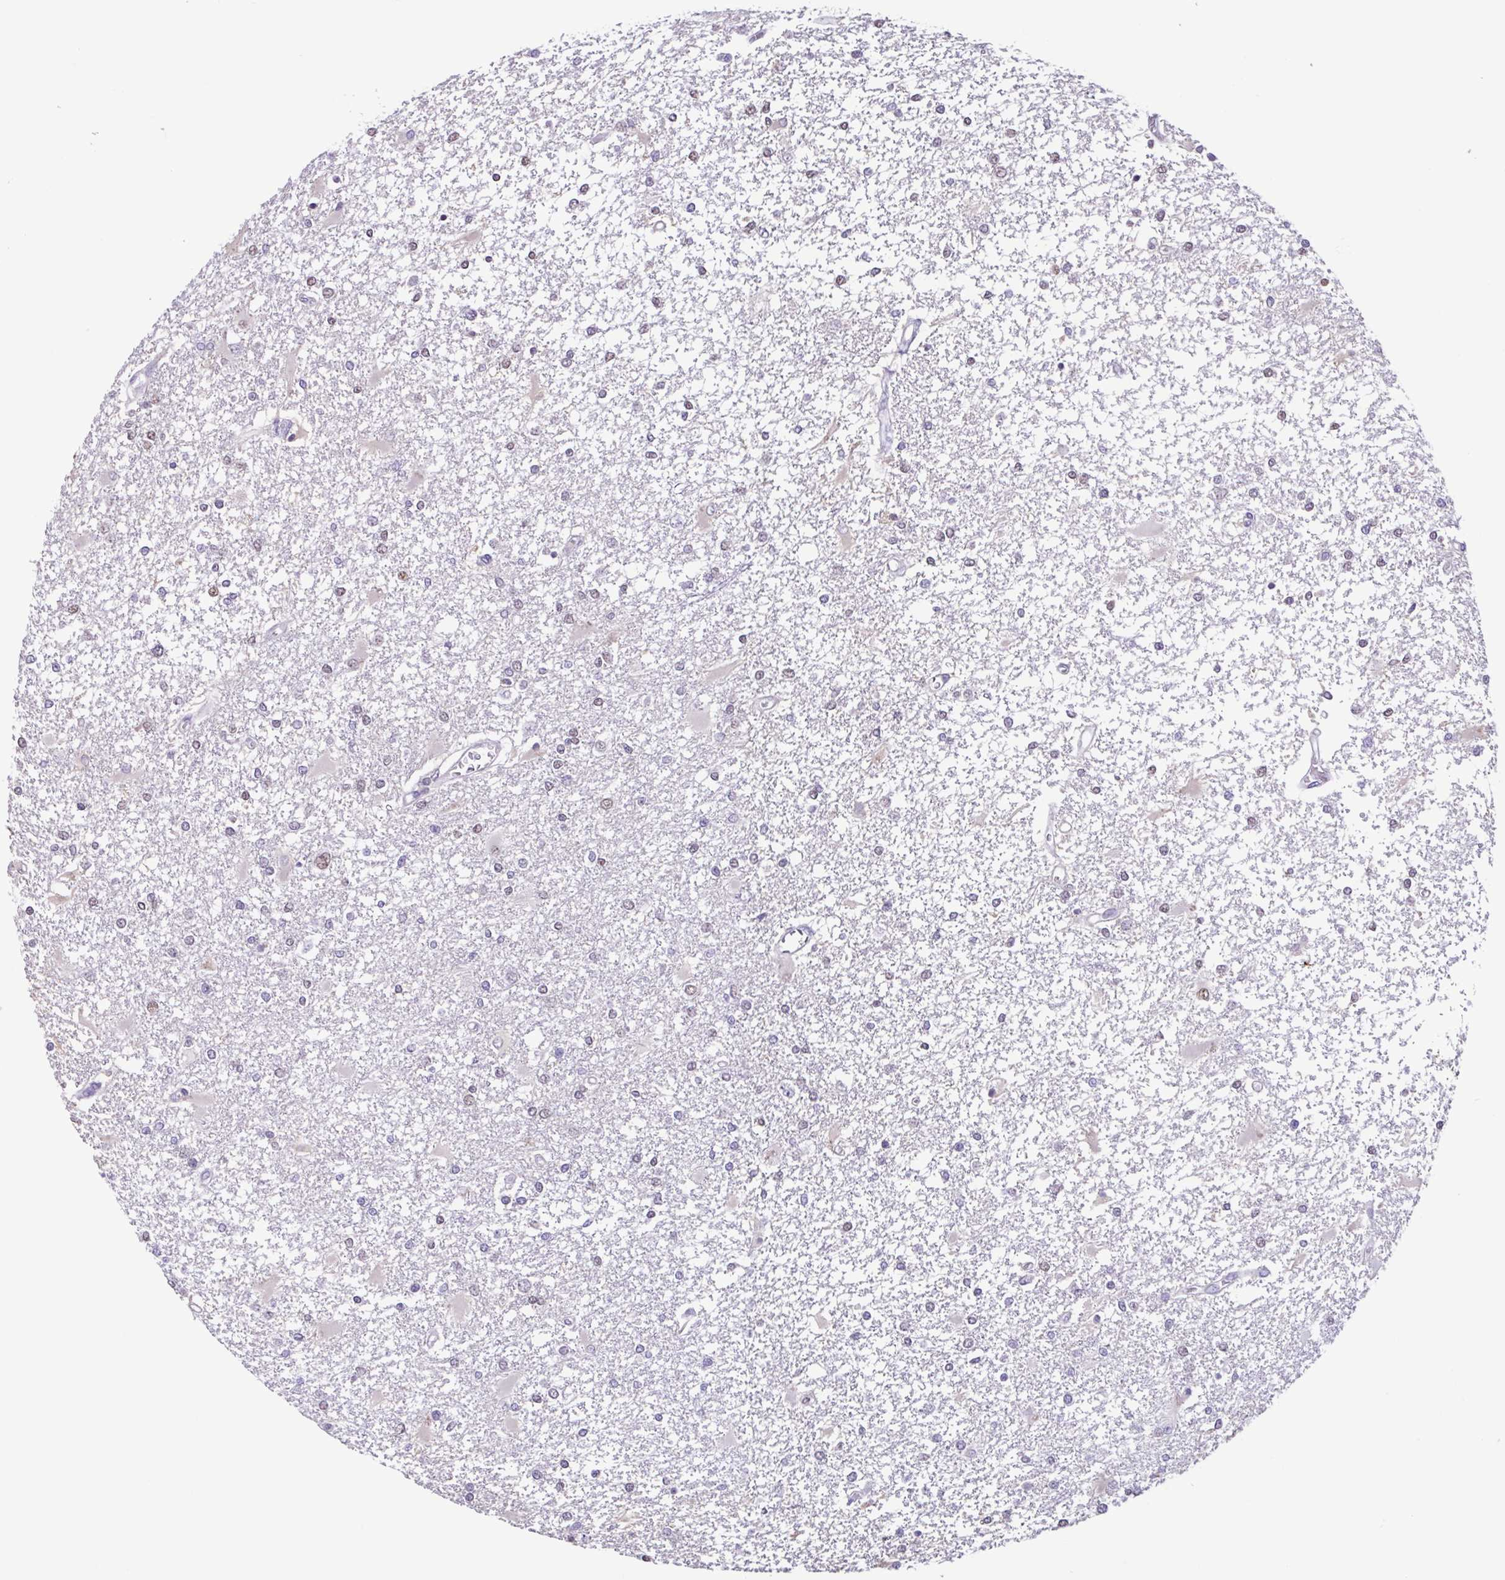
{"staining": {"intensity": "weak", "quantity": "<25%", "location": "nuclear"}, "tissue": "glioma", "cell_type": "Tumor cells", "image_type": "cancer", "snomed": [{"axis": "morphology", "description": "Glioma, malignant, High grade"}, {"axis": "topography", "description": "Cerebral cortex"}], "caption": "DAB (3,3'-diaminobenzidine) immunohistochemical staining of human glioma reveals no significant positivity in tumor cells. (DAB immunohistochemistry (IHC) with hematoxylin counter stain).", "gene": "ACTRT3", "patient": {"sex": "male", "age": 79}}